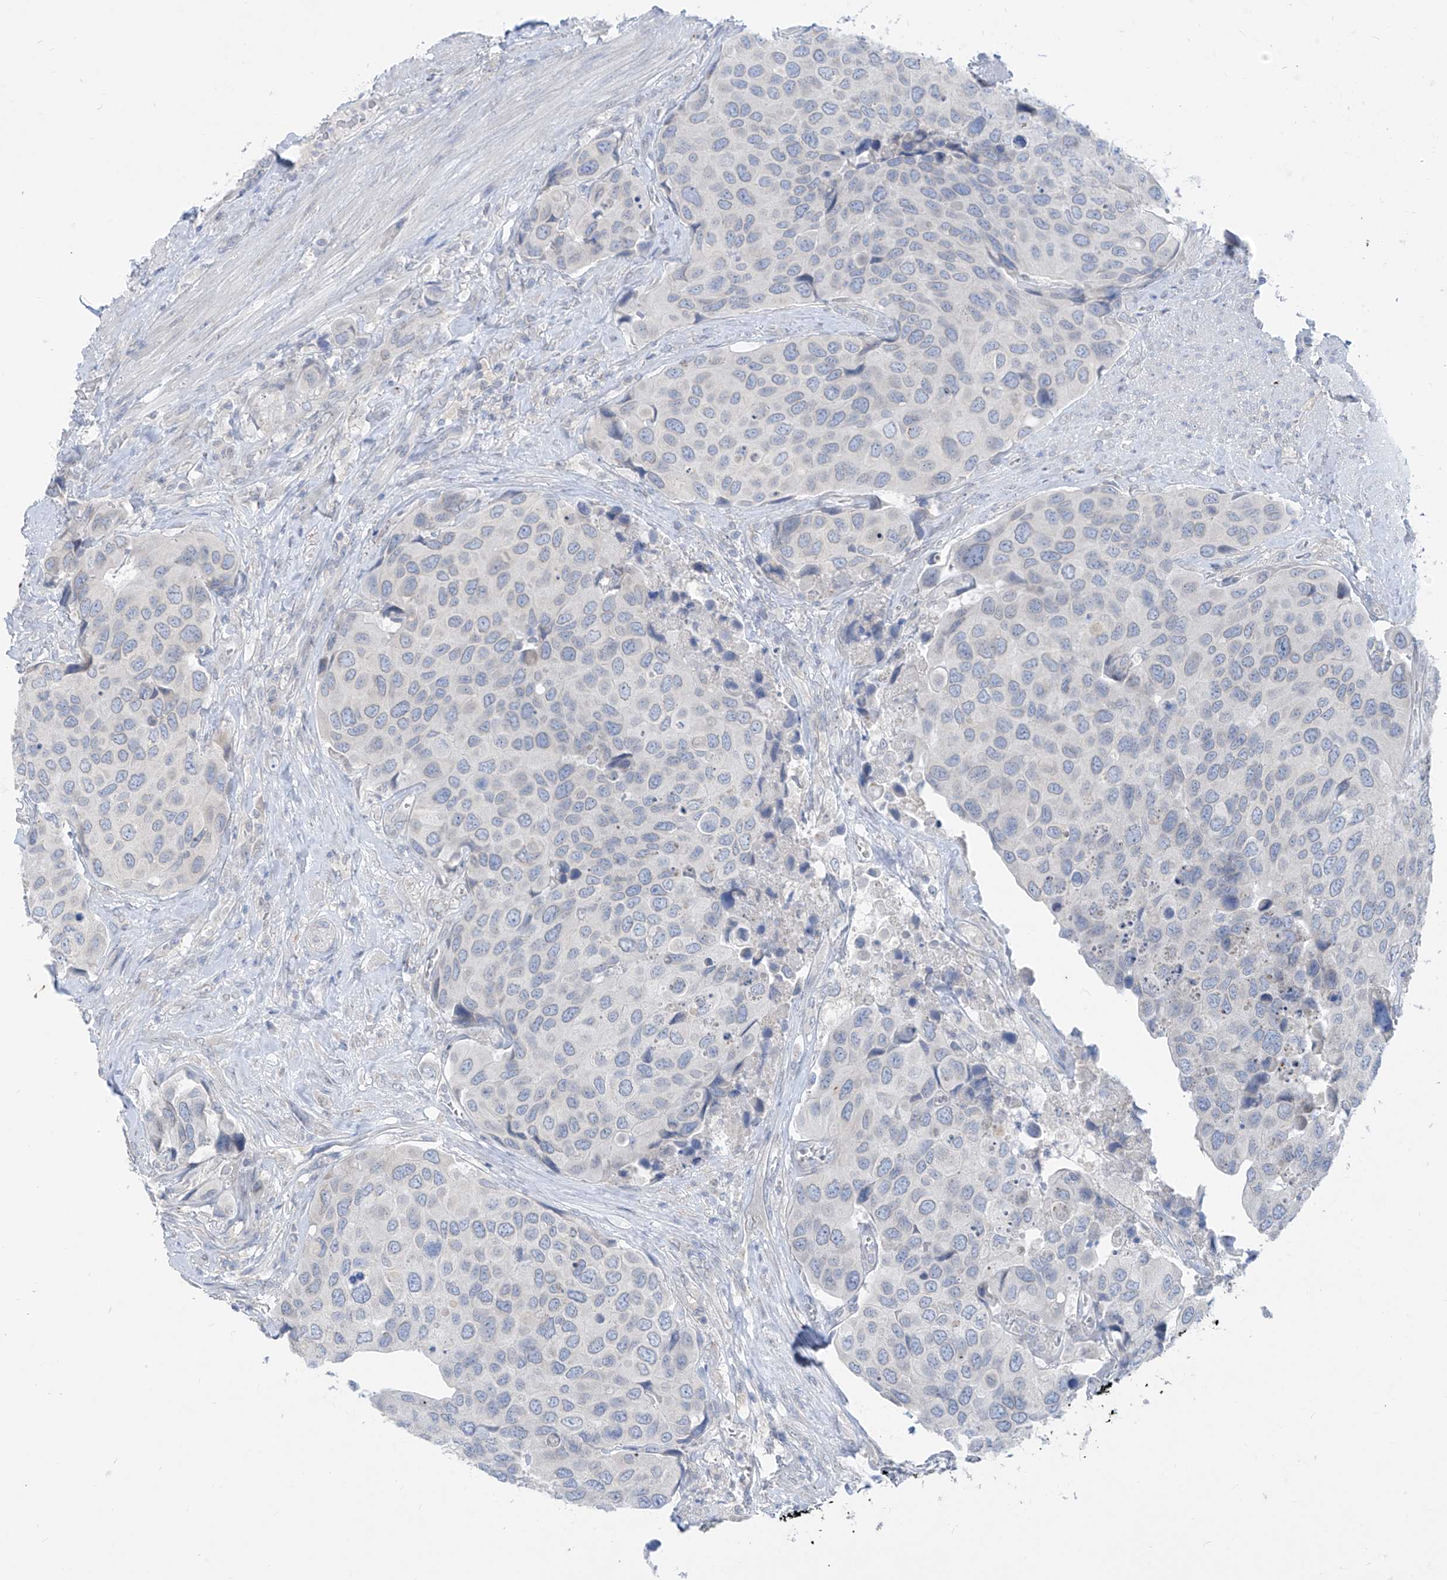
{"staining": {"intensity": "negative", "quantity": "none", "location": "none"}, "tissue": "urothelial cancer", "cell_type": "Tumor cells", "image_type": "cancer", "snomed": [{"axis": "morphology", "description": "Urothelial carcinoma, High grade"}, {"axis": "topography", "description": "Urinary bladder"}], "caption": "High-grade urothelial carcinoma was stained to show a protein in brown. There is no significant expression in tumor cells.", "gene": "KRTAP25-1", "patient": {"sex": "male", "age": 74}}